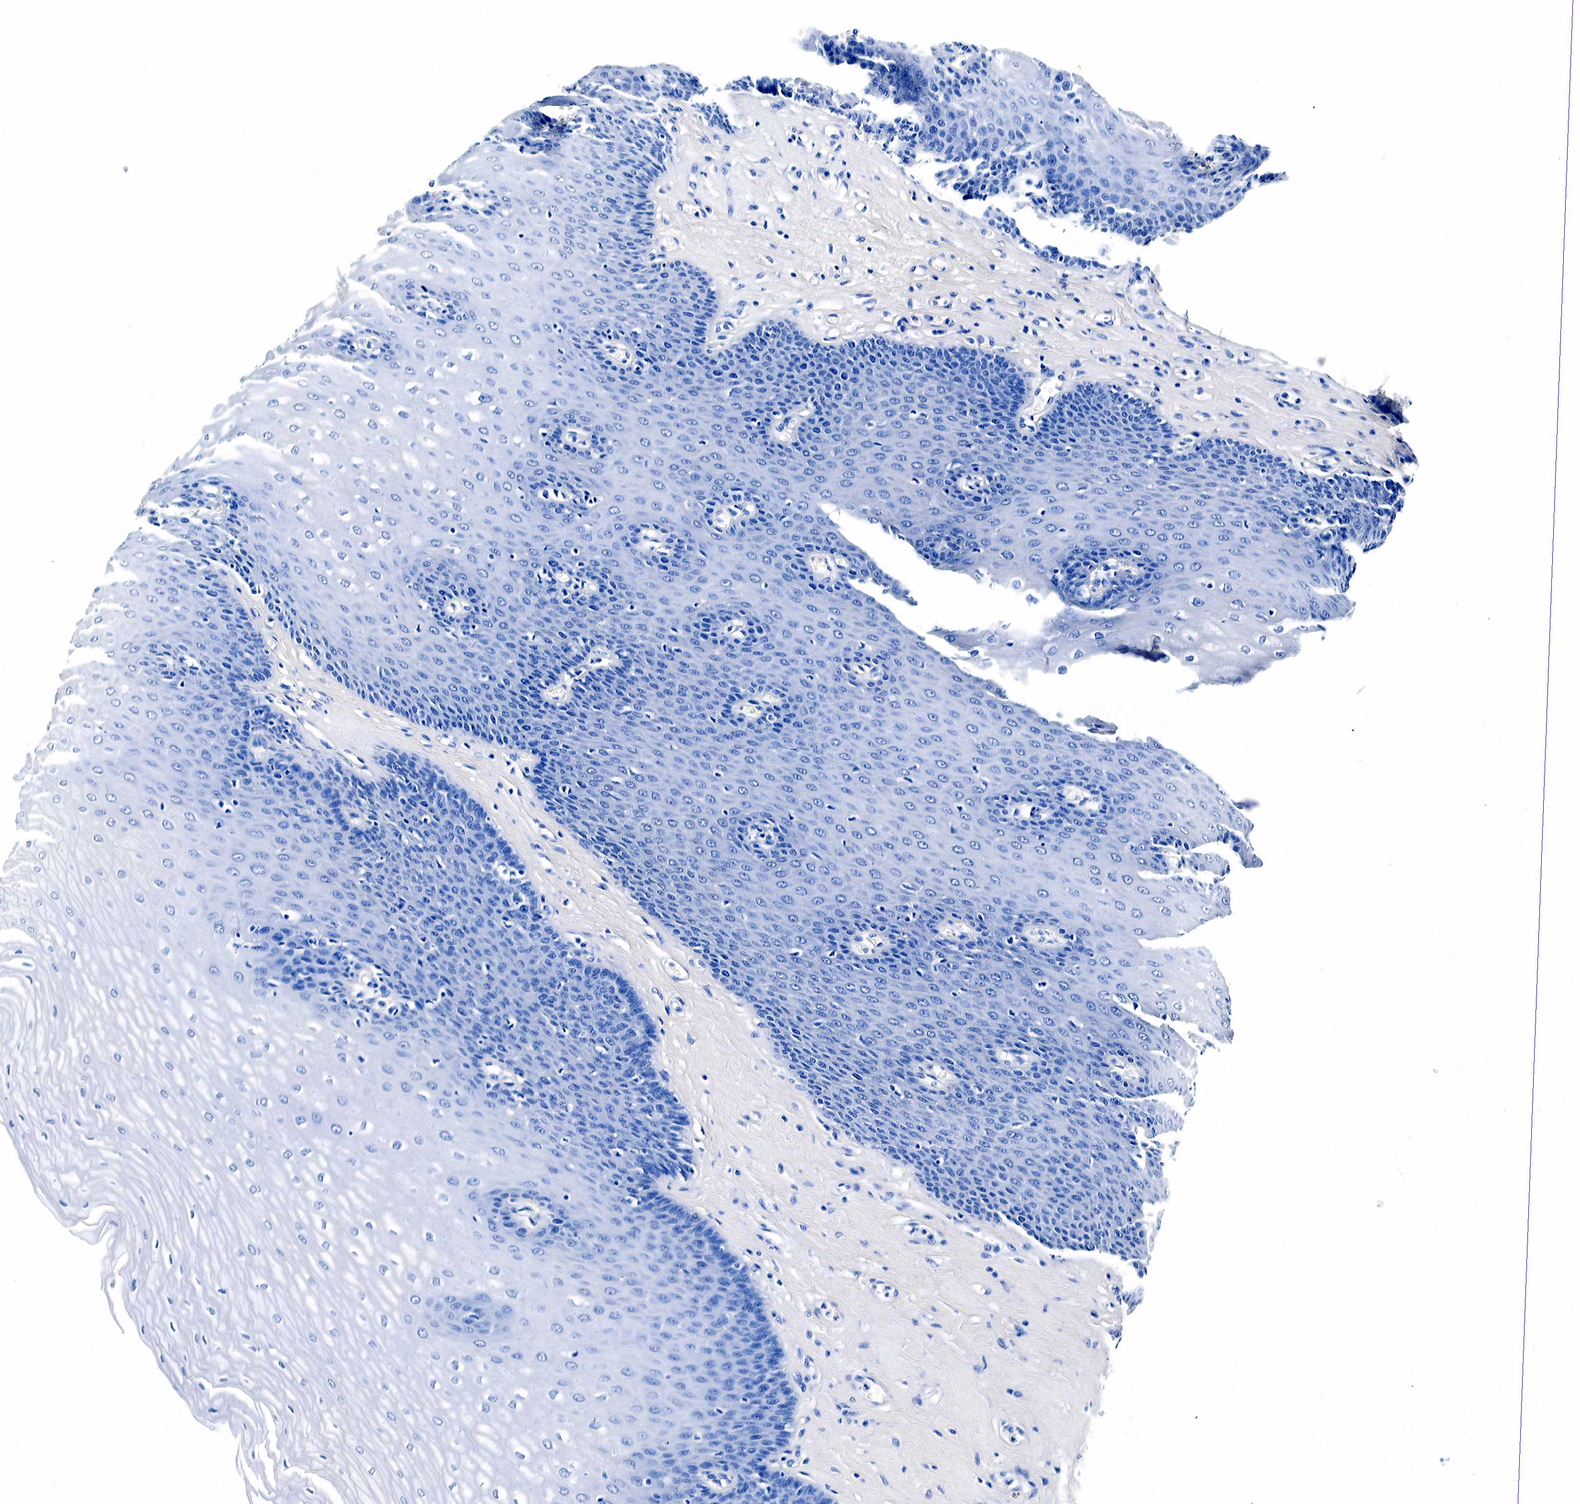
{"staining": {"intensity": "negative", "quantity": "none", "location": "none"}, "tissue": "esophagus", "cell_type": "Squamous epithelial cells", "image_type": "normal", "snomed": [{"axis": "morphology", "description": "Normal tissue, NOS"}, {"axis": "topography", "description": "Esophagus"}], "caption": "Immunohistochemical staining of unremarkable human esophagus exhibits no significant positivity in squamous epithelial cells.", "gene": "GAST", "patient": {"sex": "male", "age": 65}}